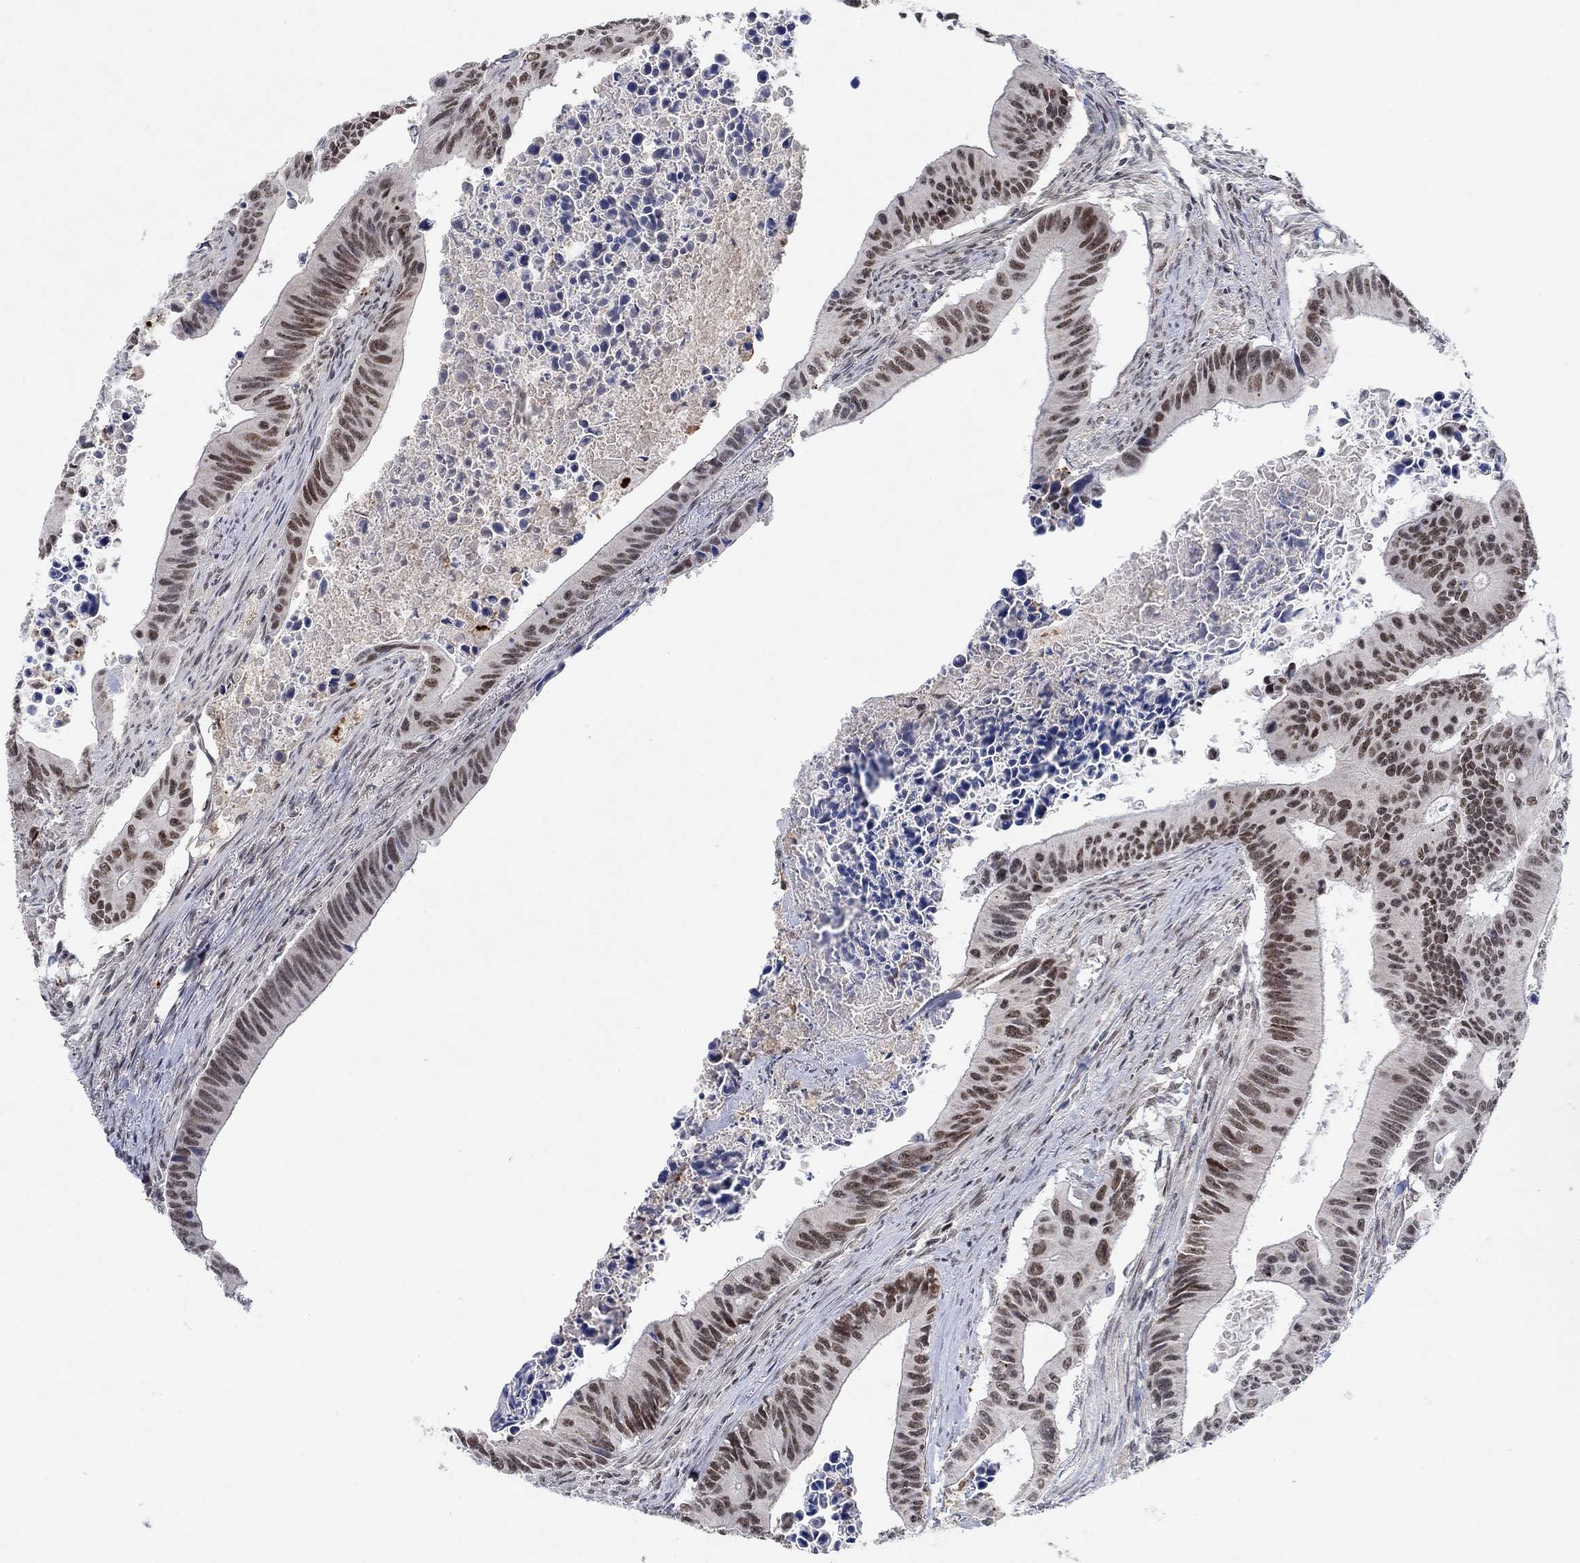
{"staining": {"intensity": "moderate", "quantity": ">75%", "location": "nuclear"}, "tissue": "colorectal cancer", "cell_type": "Tumor cells", "image_type": "cancer", "snomed": [{"axis": "morphology", "description": "Adenocarcinoma, NOS"}, {"axis": "topography", "description": "Colon"}], "caption": "DAB (3,3'-diaminobenzidine) immunohistochemical staining of human adenocarcinoma (colorectal) displays moderate nuclear protein positivity in about >75% of tumor cells.", "gene": "THAP8", "patient": {"sex": "female", "age": 87}}